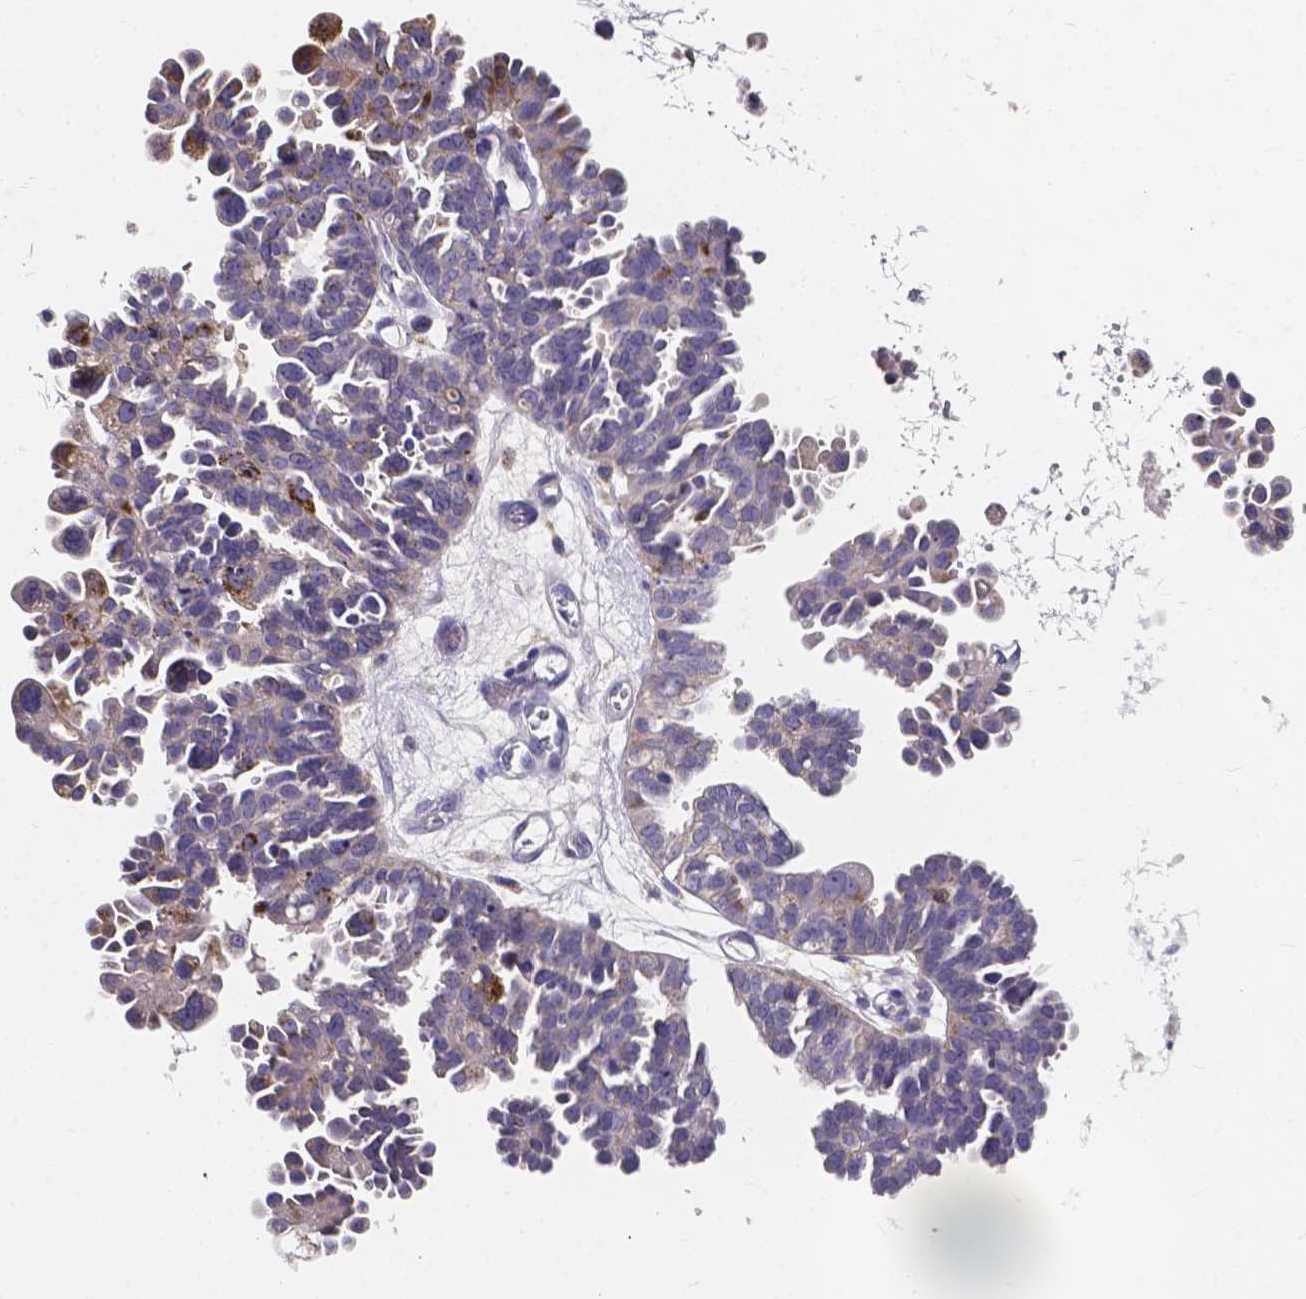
{"staining": {"intensity": "moderate", "quantity": "<25%", "location": "cytoplasmic/membranous"}, "tissue": "ovarian cancer", "cell_type": "Tumor cells", "image_type": "cancer", "snomed": [{"axis": "morphology", "description": "Cystadenocarcinoma, serous, NOS"}, {"axis": "topography", "description": "Ovary"}], "caption": "There is low levels of moderate cytoplasmic/membranous positivity in tumor cells of ovarian serous cystadenocarcinoma, as demonstrated by immunohistochemical staining (brown color).", "gene": "THEMIS", "patient": {"sex": "female", "age": 53}}